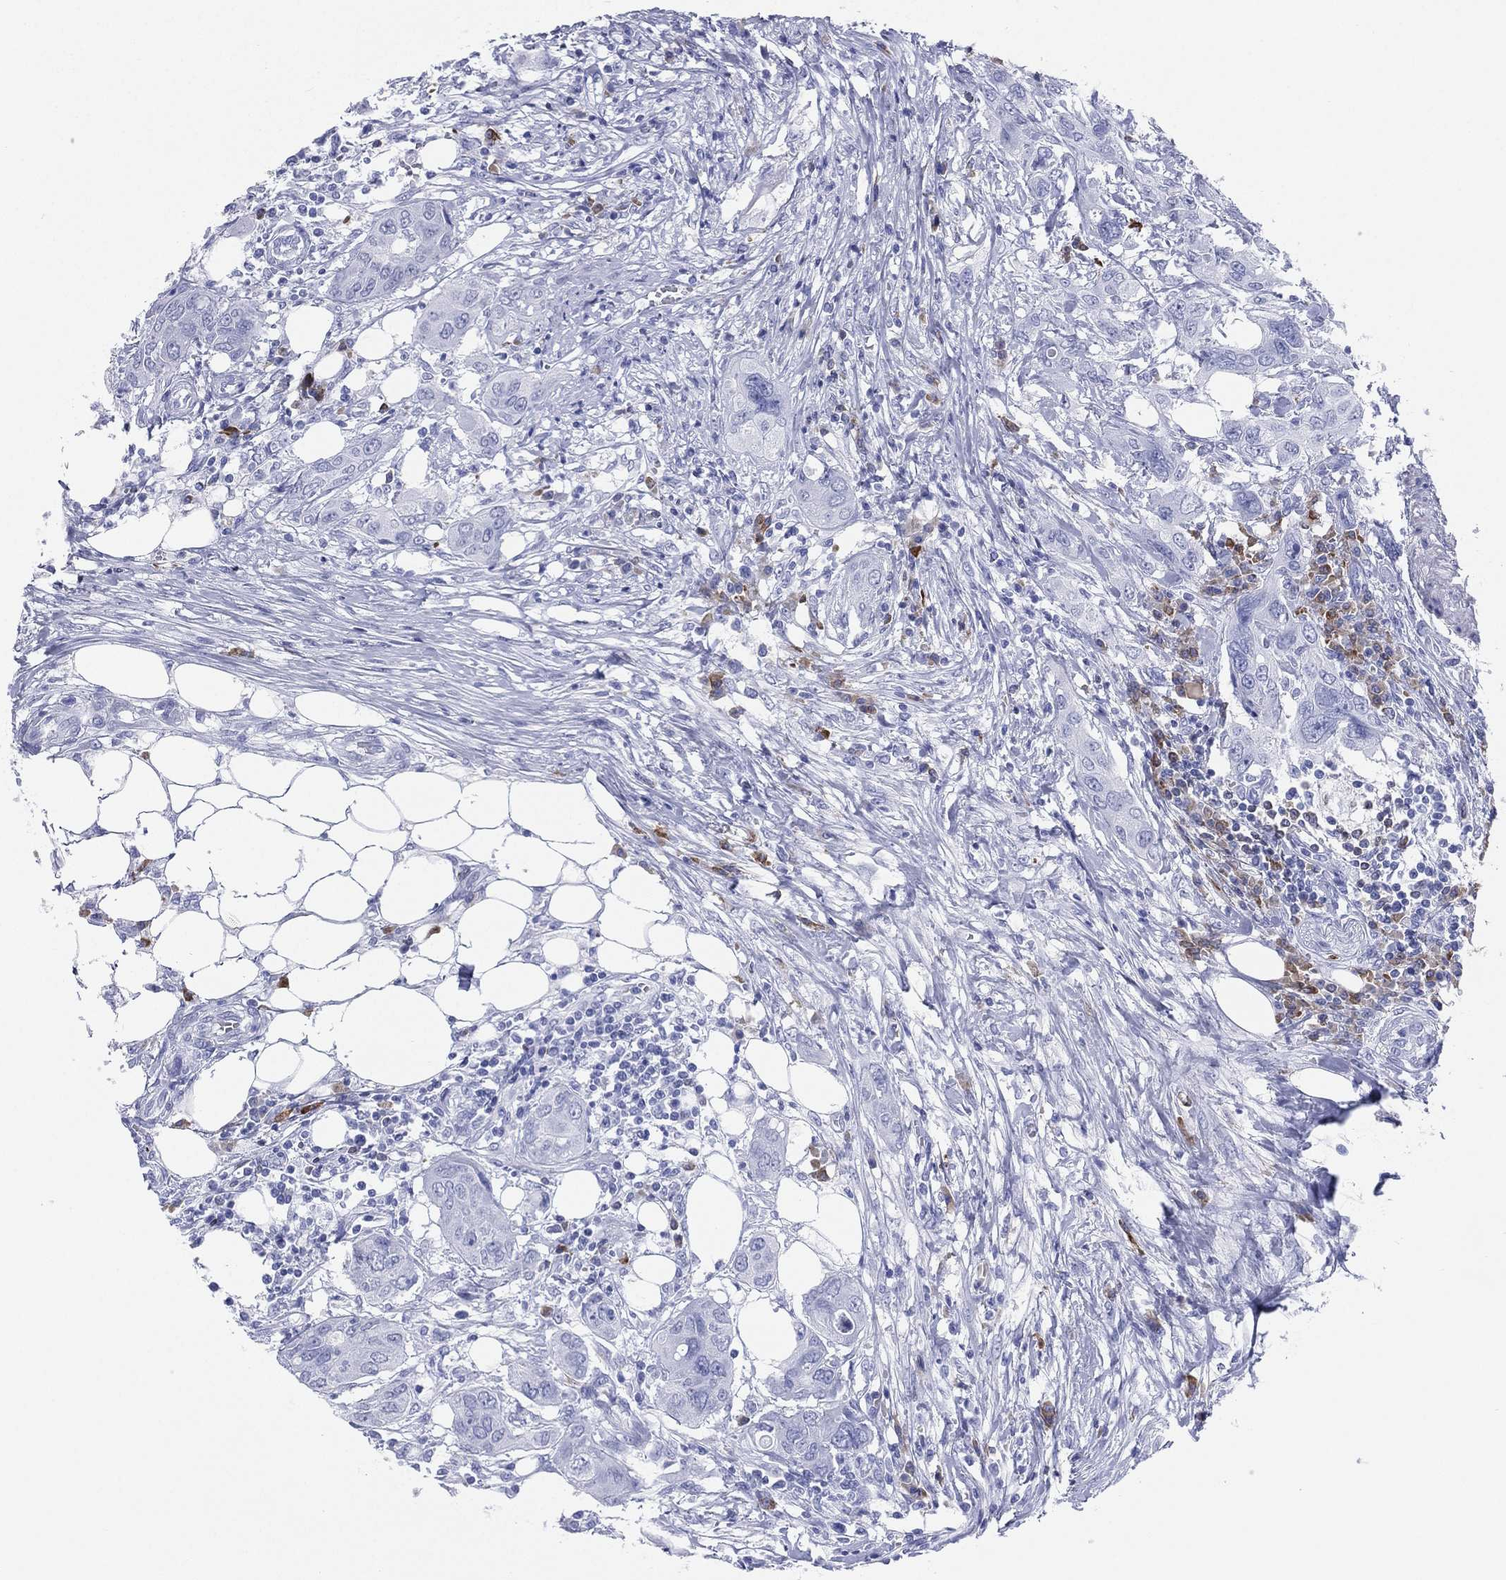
{"staining": {"intensity": "negative", "quantity": "none", "location": "none"}, "tissue": "urothelial cancer", "cell_type": "Tumor cells", "image_type": "cancer", "snomed": [{"axis": "morphology", "description": "Urothelial carcinoma, NOS"}, {"axis": "morphology", "description": "Urothelial carcinoma, High grade"}, {"axis": "topography", "description": "Urinary bladder"}], "caption": "IHC photomicrograph of human transitional cell carcinoma stained for a protein (brown), which displays no positivity in tumor cells.", "gene": "CD79A", "patient": {"sex": "male", "age": 63}}